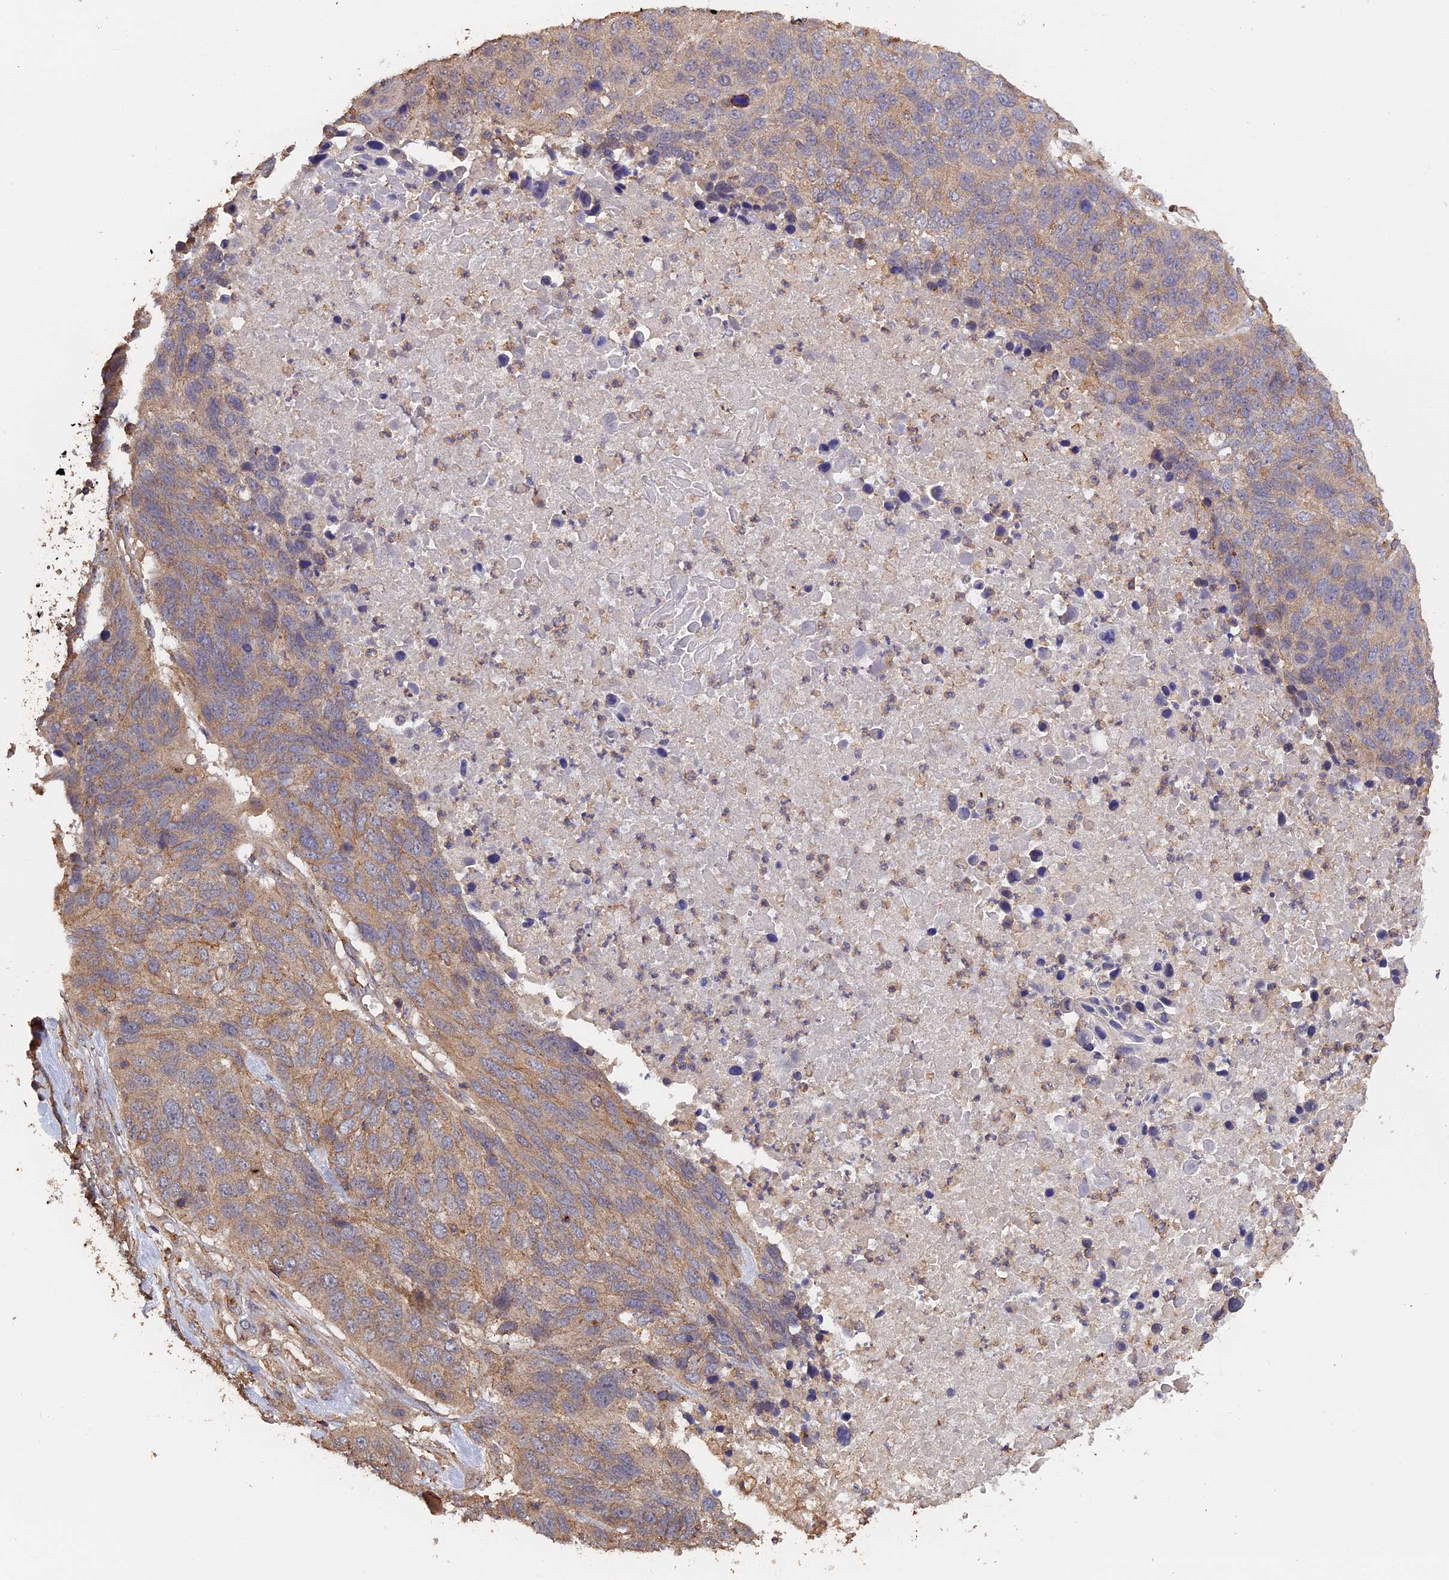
{"staining": {"intensity": "weak", "quantity": "25%-75%", "location": "cytoplasmic/membranous"}, "tissue": "lung cancer", "cell_type": "Tumor cells", "image_type": "cancer", "snomed": [{"axis": "morphology", "description": "Normal tissue, NOS"}, {"axis": "morphology", "description": "Squamous cell carcinoma, NOS"}, {"axis": "topography", "description": "Lymph node"}, {"axis": "topography", "description": "Lung"}], "caption": "Immunohistochemical staining of human lung cancer (squamous cell carcinoma) demonstrates low levels of weak cytoplasmic/membranous staining in about 25%-75% of tumor cells.", "gene": "PIGQ", "patient": {"sex": "male", "age": 66}}